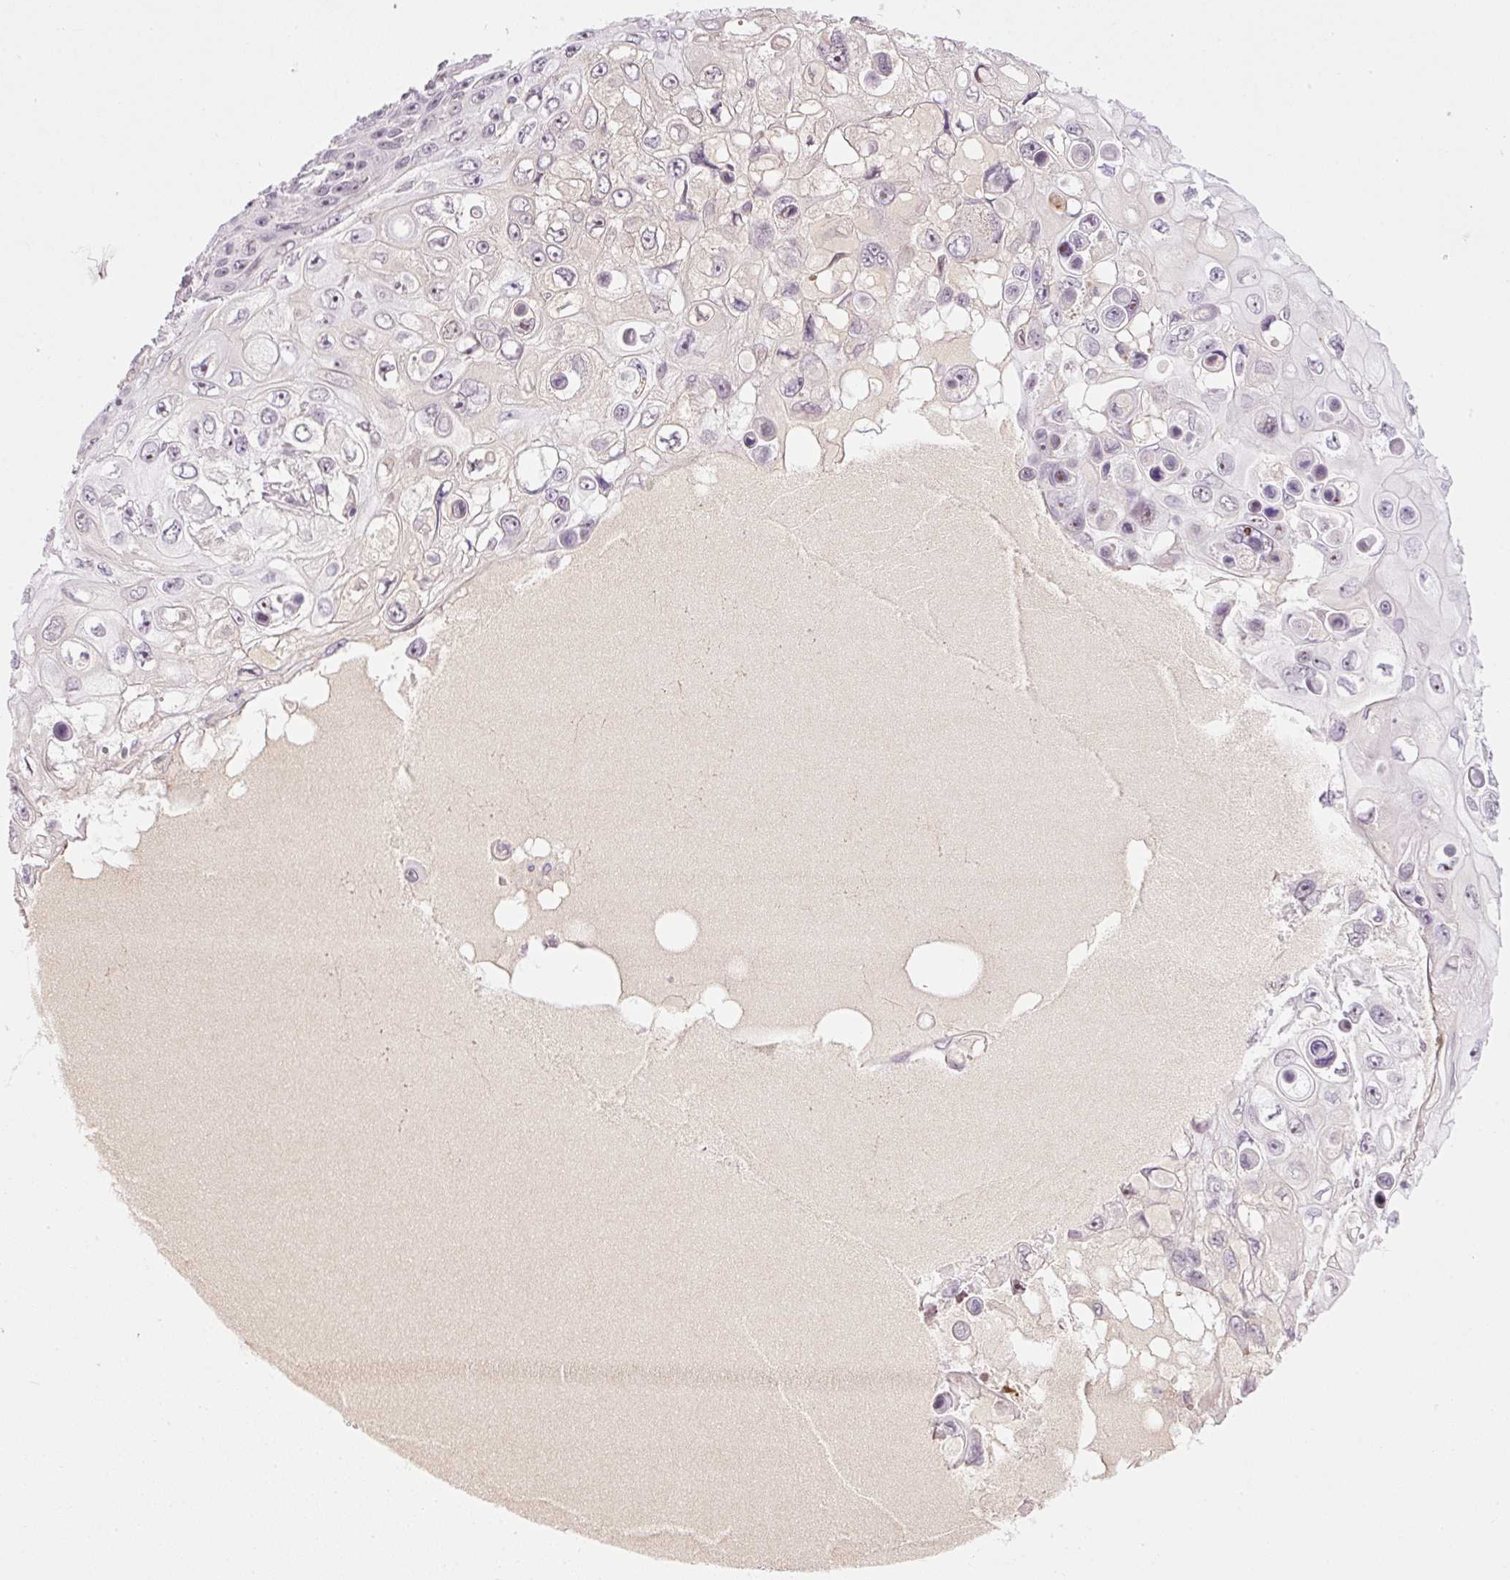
{"staining": {"intensity": "weak", "quantity": "<25%", "location": "nuclear"}, "tissue": "skin cancer", "cell_type": "Tumor cells", "image_type": "cancer", "snomed": [{"axis": "morphology", "description": "Squamous cell carcinoma, NOS"}, {"axis": "topography", "description": "Skin"}], "caption": "Immunohistochemical staining of human skin squamous cell carcinoma displays no significant positivity in tumor cells.", "gene": "HNF1A", "patient": {"sex": "male", "age": 82}}